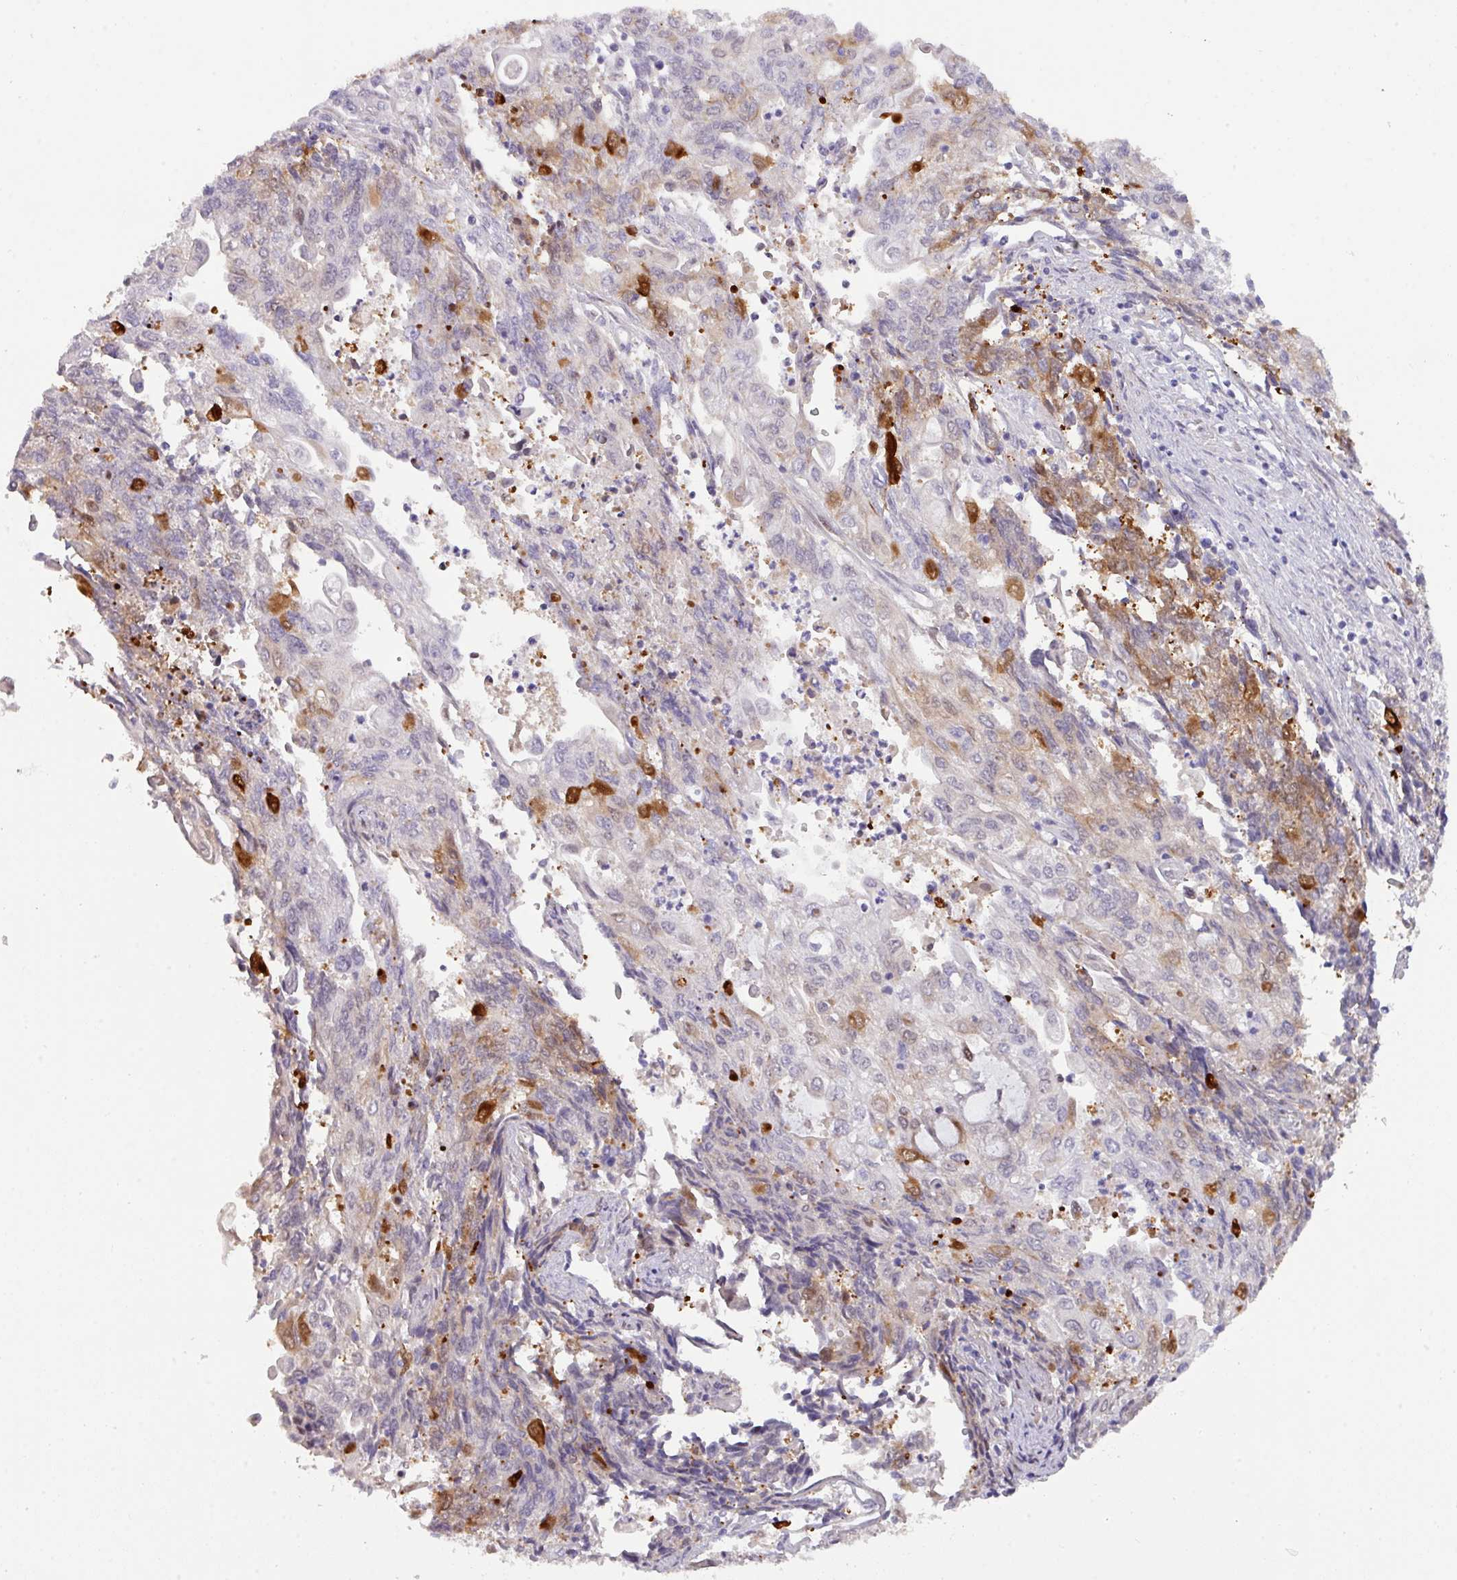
{"staining": {"intensity": "moderate", "quantity": "<25%", "location": "cytoplasmic/membranous"}, "tissue": "endometrial cancer", "cell_type": "Tumor cells", "image_type": "cancer", "snomed": [{"axis": "morphology", "description": "Adenocarcinoma, NOS"}, {"axis": "topography", "description": "Endometrium"}], "caption": "Protein staining shows moderate cytoplasmic/membranous staining in about <25% of tumor cells in endometrial cancer.", "gene": "ANKRD13B", "patient": {"sex": "female", "age": 54}}